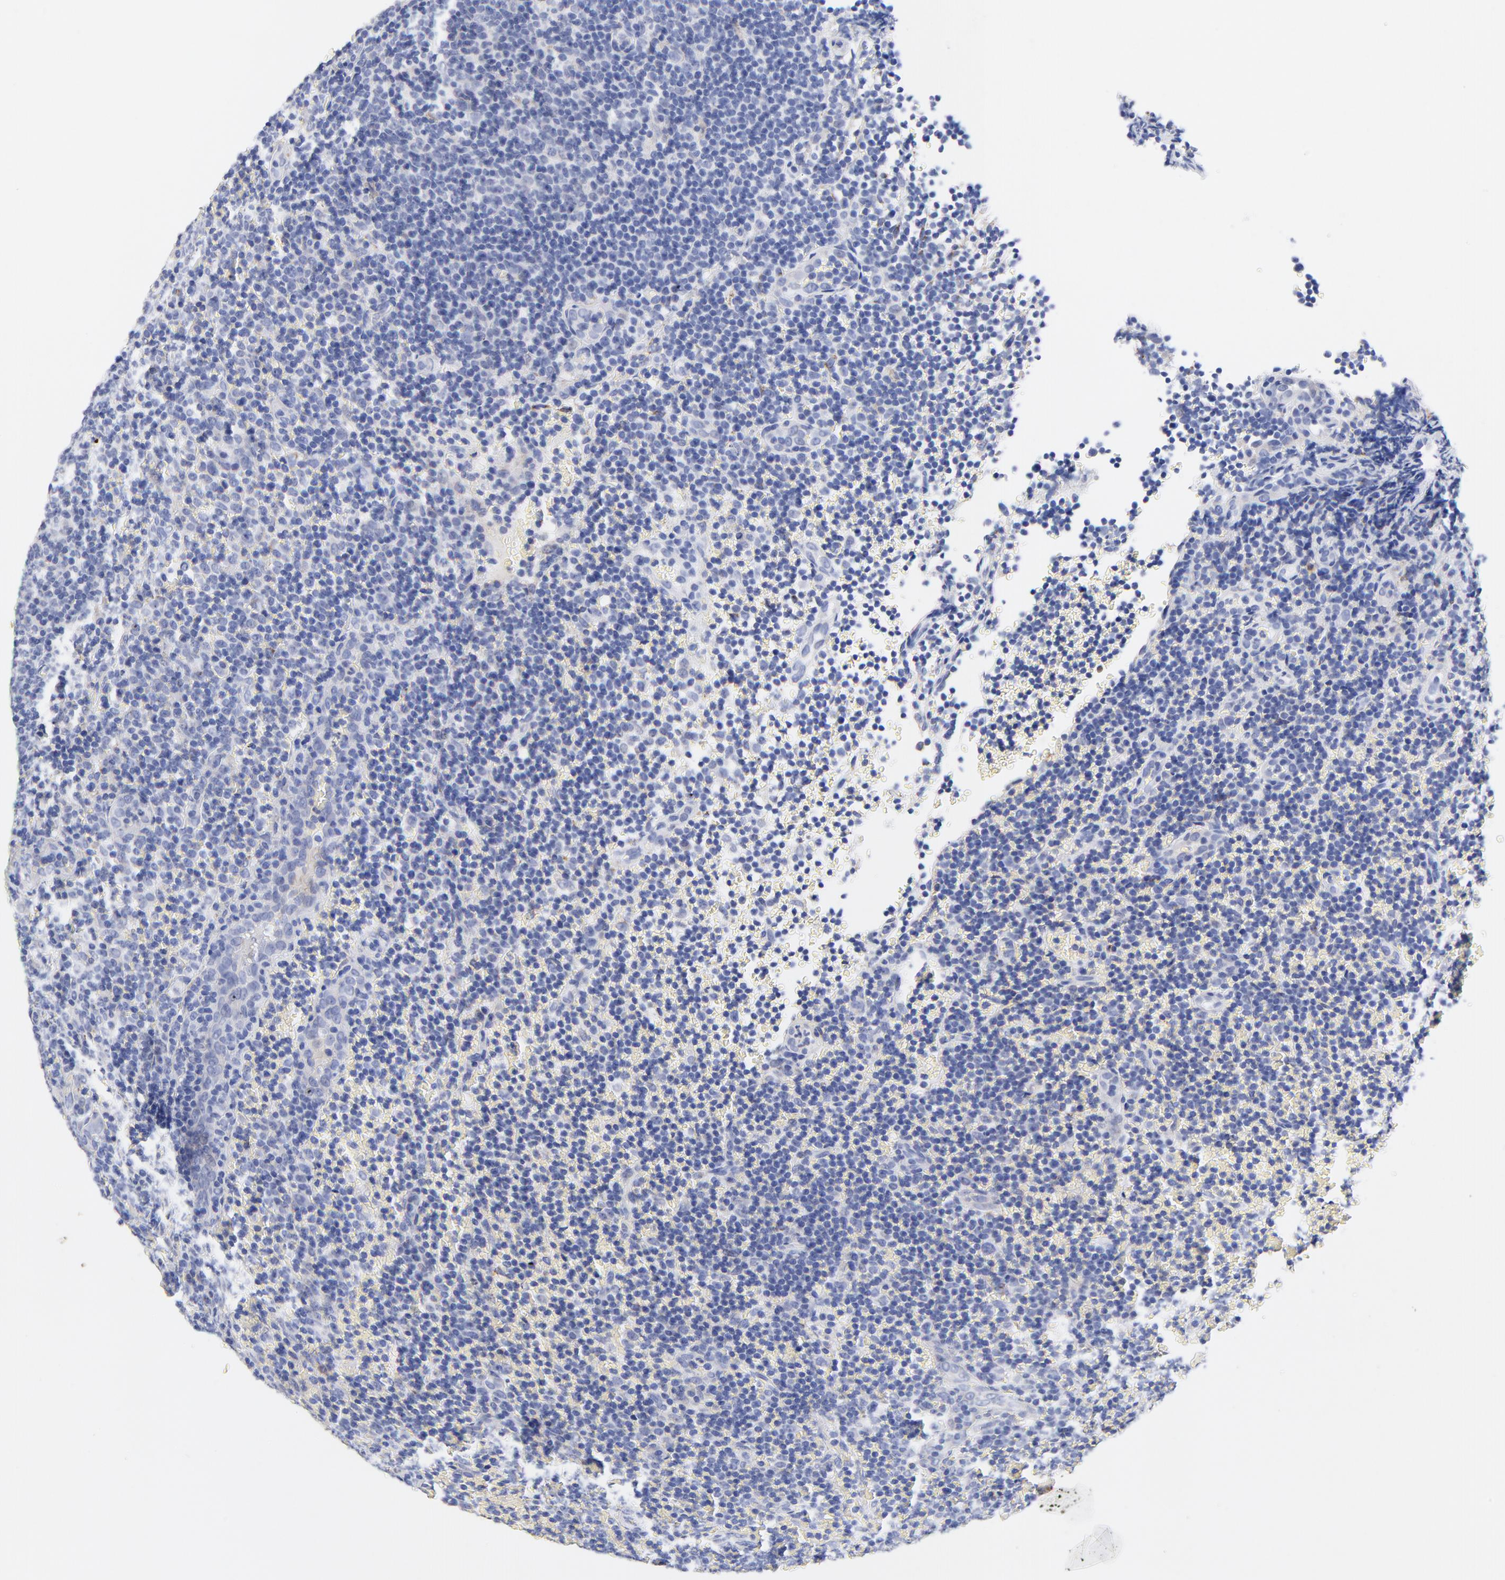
{"staining": {"intensity": "negative", "quantity": "none", "location": "none"}, "tissue": "lymphoma", "cell_type": "Tumor cells", "image_type": "cancer", "snomed": [{"axis": "morphology", "description": "Malignant lymphoma, non-Hodgkin's type, Low grade"}, {"axis": "topography", "description": "Lymph node"}], "caption": "An image of low-grade malignant lymphoma, non-Hodgkin's type stained for a protein displays no brown staining in tumor cells.", "gene": "FBXO10", "patient": {"sex": "male", "age": 74}}